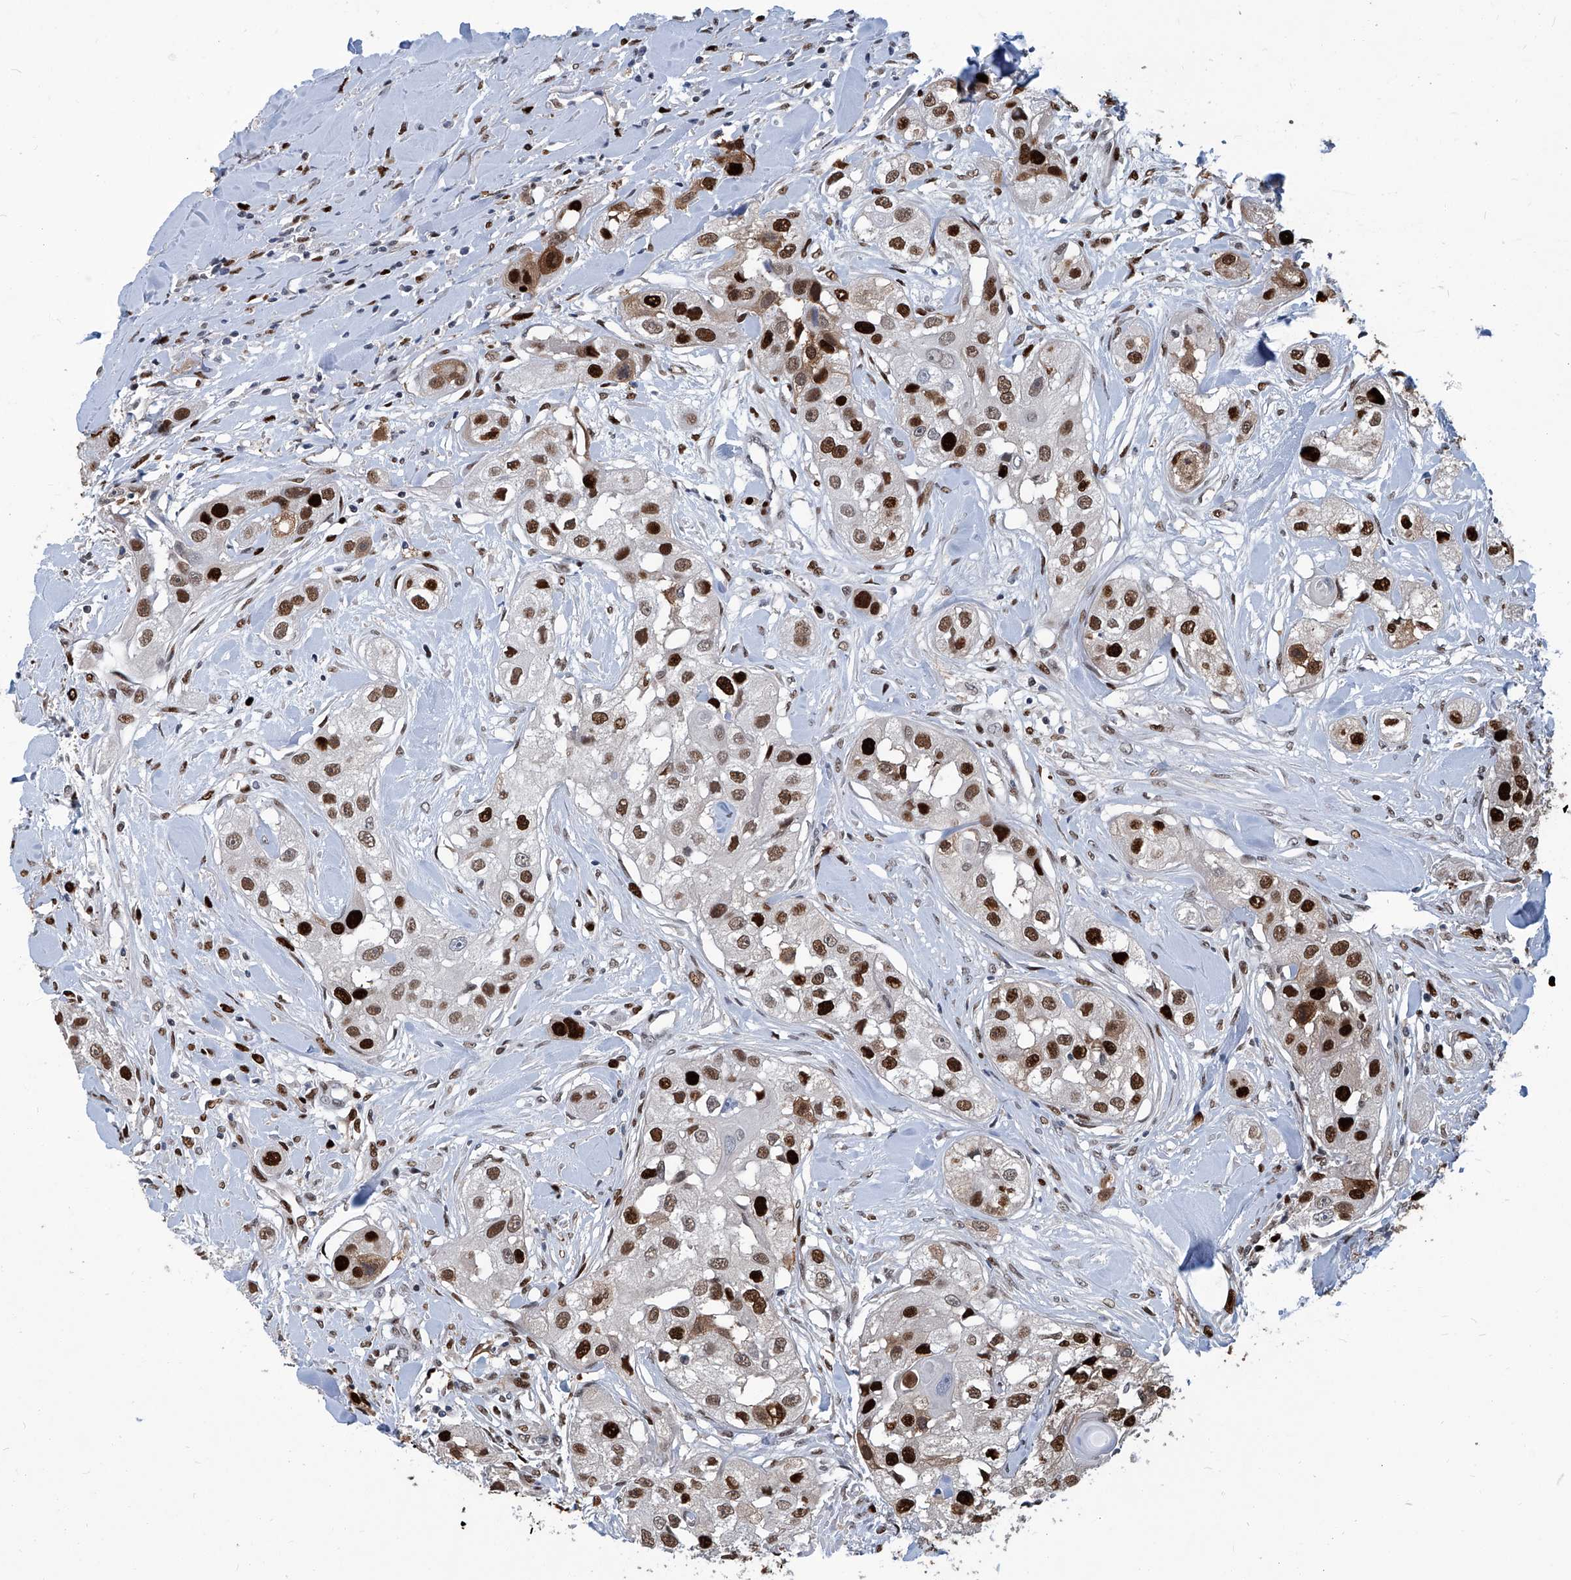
{"staining": {"intensity": "strong", "quantity": ">75%", "location": "nuclear"}, "tissue": "head and neck cancer", "cell_type": "Tumor cells", "image_type": "cancer", "snomed": [{"axis": "morphology", "description": "Normal tissue, NOS"}, {"axis": "morphology", "description": "Squamous cell carcinoma, NOS"}, {"axis": "topography", "description": "Skeletal muscle"}, {"axis": "topography", "description": "Head-Neck"}], "caption": "This photomicrograph reveals immunohistochemistry staining of head and neck squamous cell carcinoma, with high strong nuclear positivity in approximately >75% of tumor cells.", "gene": "PCNA", "patient": {"sex": "male", "age": 51}}